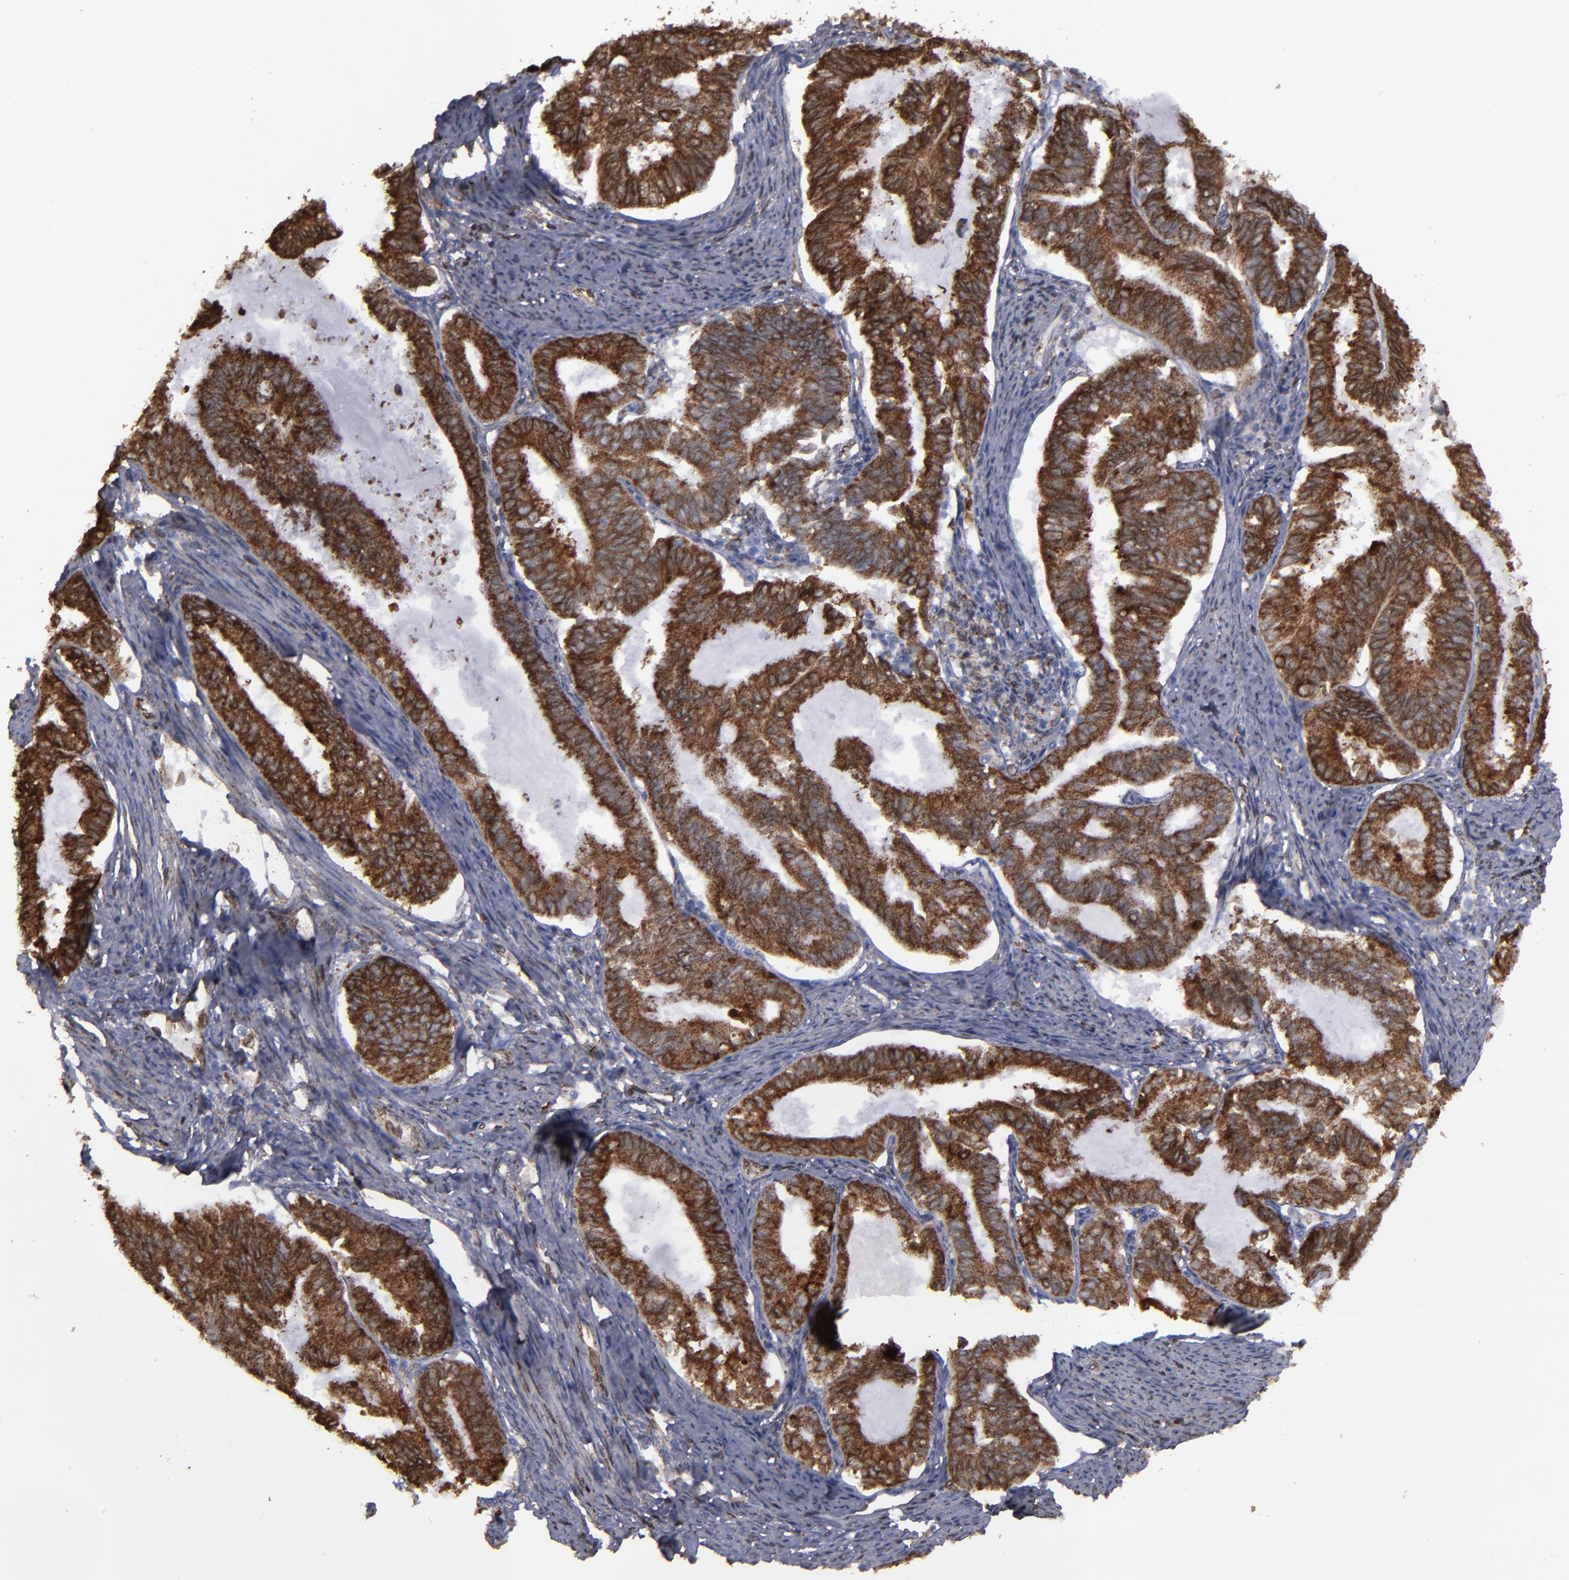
{"staining": {"intensity": "strong", "quantity": ">75%", "location": "cytoplasmic/membranous"}, "tissue": "endometrial cancer", "cell_type": "Tumor cells", "image_type": "cancer", "snomed": [{"axis": "morphology", "description": "Adenocarcinoma, NOS"}, {"axis": "topography", "description": "Endometrium"}], "caption": "This is an image of immunohistochemistry (IHC) staining of endometrial cancer (adenocarcinoma), which shows strong expression in the cytoplasmic/membranous of tumor cells.", "gene": "ERLIN2", "patient": {"sex": "female", "age": 86}}